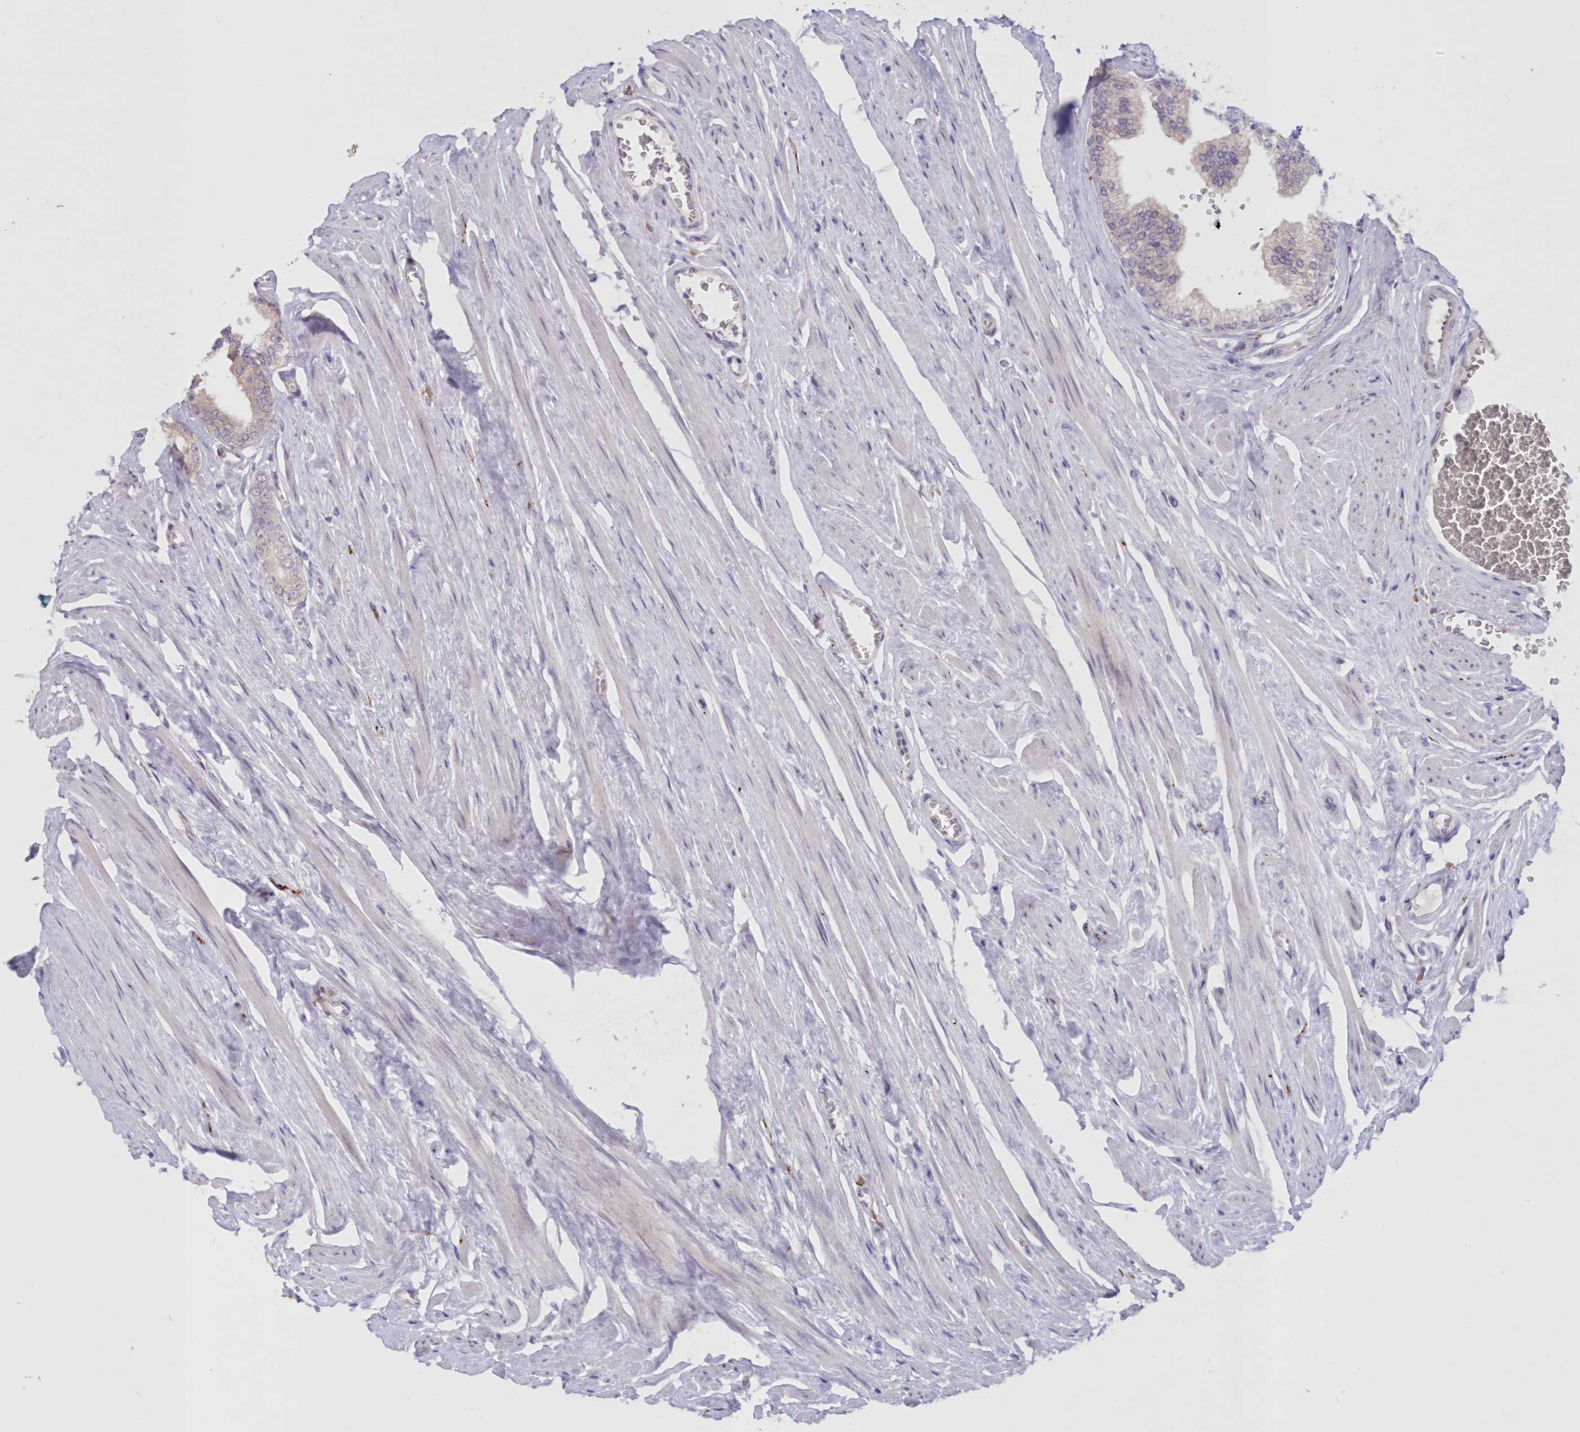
{"staining": {"intensity": "negative", "quantity": "none", "location": "none"}, "tissue": "prostate cancer", "cell_type": "Tumor cells", "image_type": "cancer", "snomed": [{"axis": "morphology", "description": "Adenocarcinoma, Low grade"}, {"axis": "topography", "description": "Prostate"}], "caption": "Photomicrograph shows no protein expression in tumor cells of prostate cancer tissue.", "gene": "SNED1", "patient": {"sex": "male", "age": 63}}